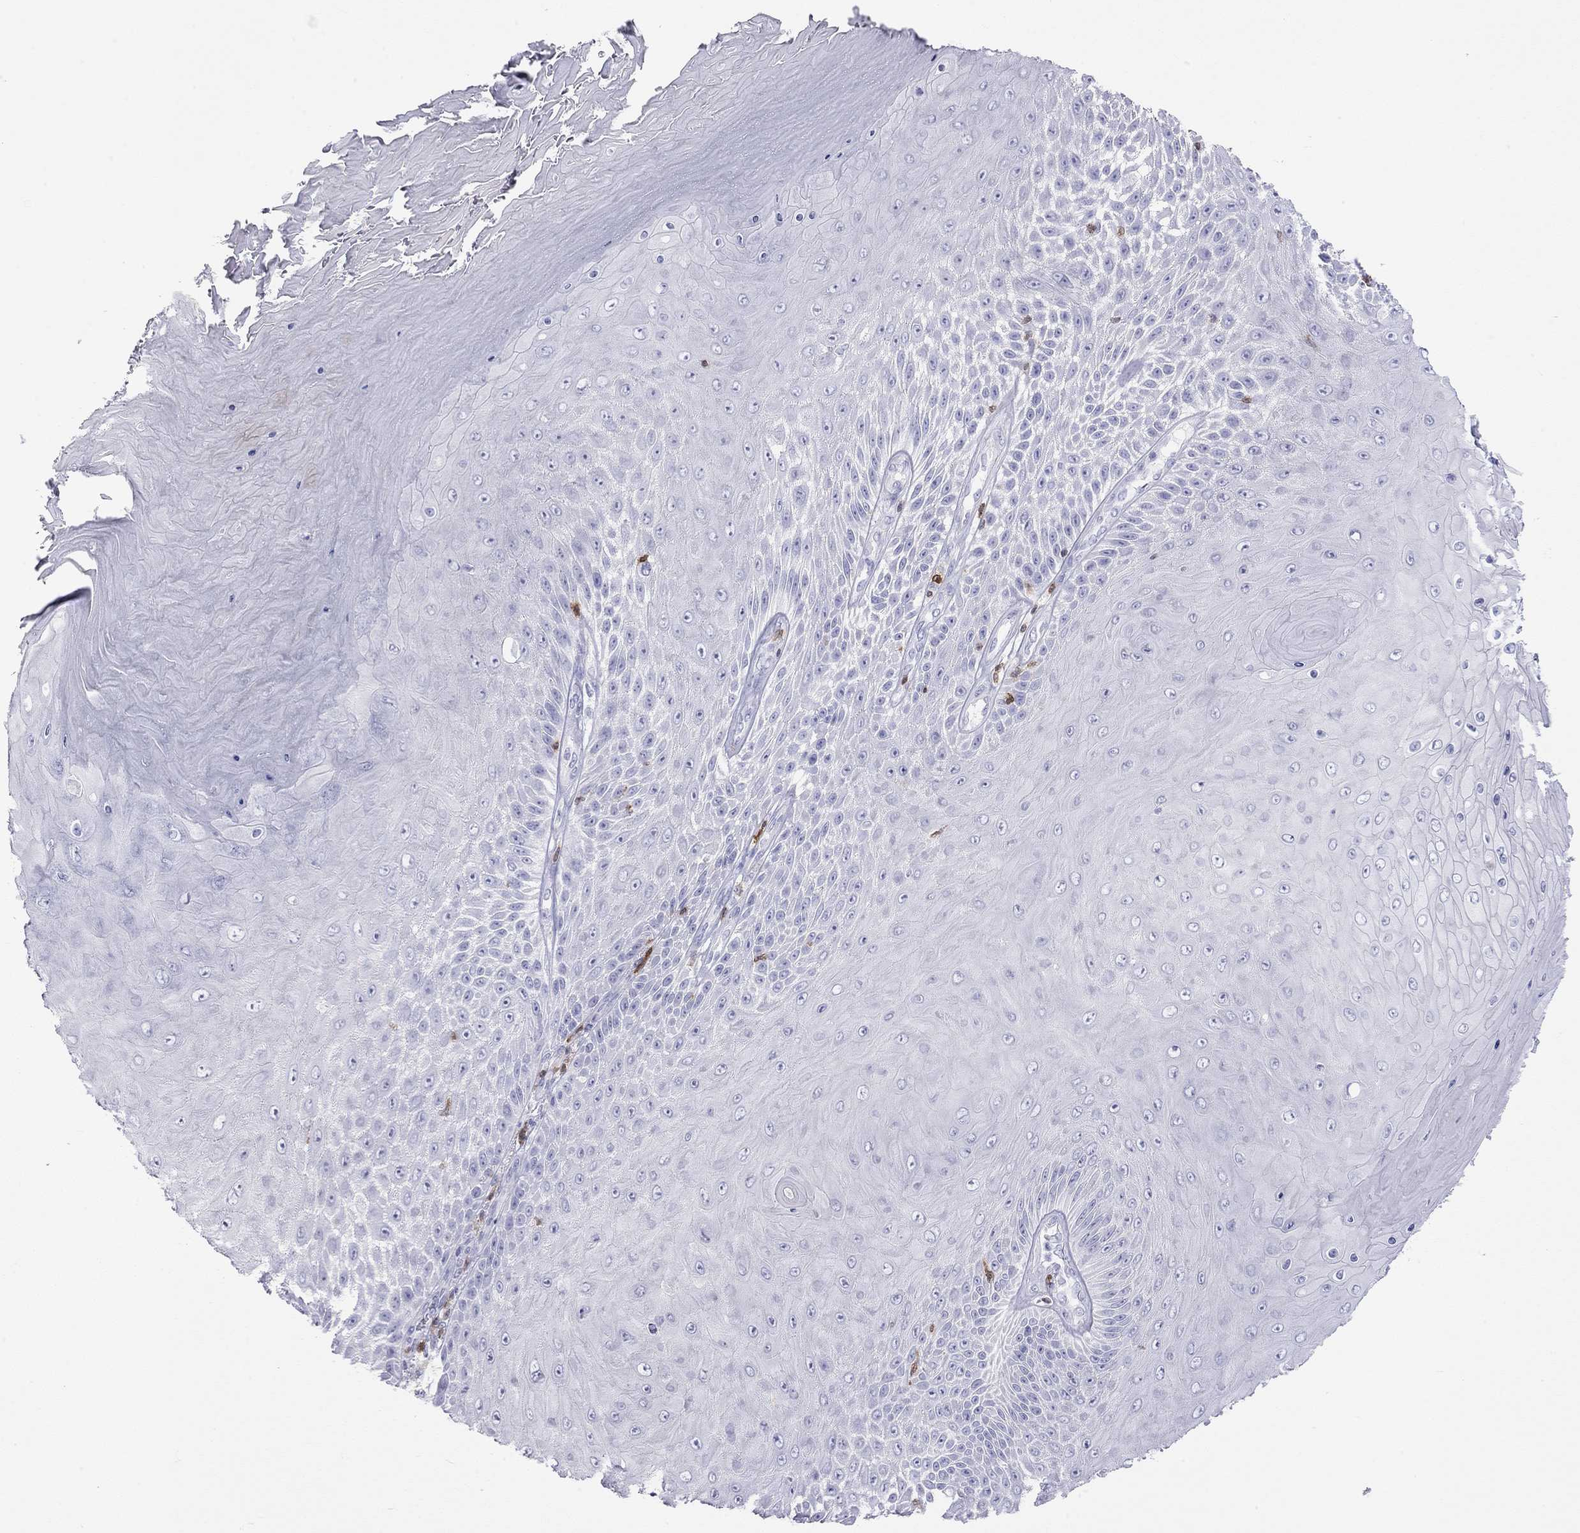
{"staining": {"intensity": "negative", "quantity": "none", "location": "none"}, "tissue": "skin cancer", "cell_type": "Tumor cells", "image_type": "cancer", "snomed": [{"axis": "morphology", "description": "Squamous cell carcinoma, NOS"}, {"axis": "topography", "description": "Skin"}], "caption": "High magnification brightfield microscopy of skin squamous cell carcinoma stained with DAB (3,3'-diaminobenzidine) (brown) and counterstained with hematoxylin (blue): tumor cells show no significant expression.", "gene": "SH2D2A", "patient": {"sex": "male", "age": 62}}